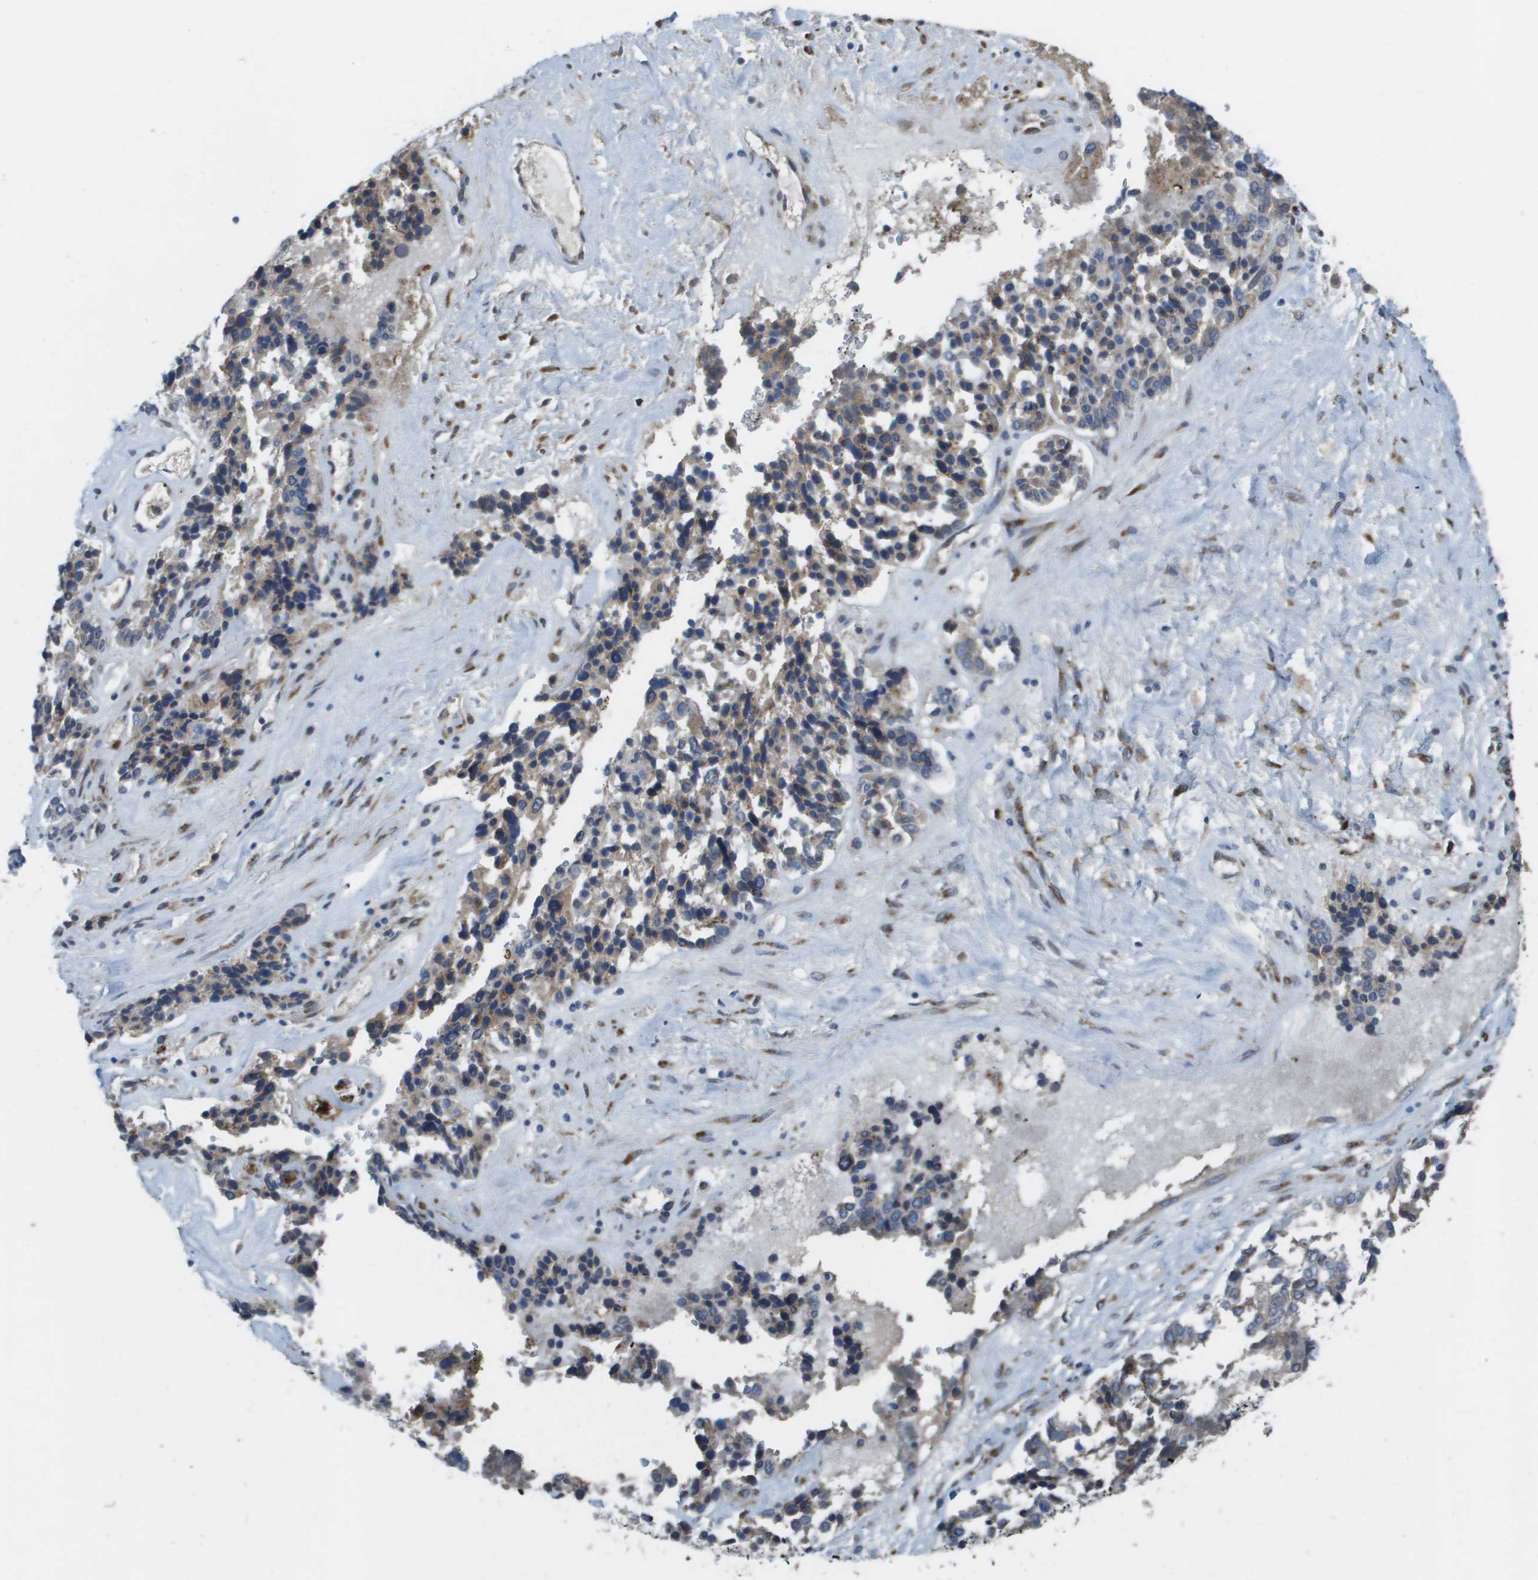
{"staining": {"intensity": "weak", "quantity": ">75%", "location": "cytoplasmic/membranous"}, "tissue": "ovarian cancer", "cell_type": "Tumor cells", "image_type": "cancer", "snomed": [{"axis": "morphology", "description": "Cystadenocarcinoma, serous, NOS"}, {"axis": "topography", "description": "Ovary"}], "caption": "Protein staining reveals weak cytoplasmic/membranous positivity in about >75% of tumor cells in ovarian serous cystadenocarcinoma.", "gene": "QSOX2", "patient": {"sex": "female", "age": 44}}